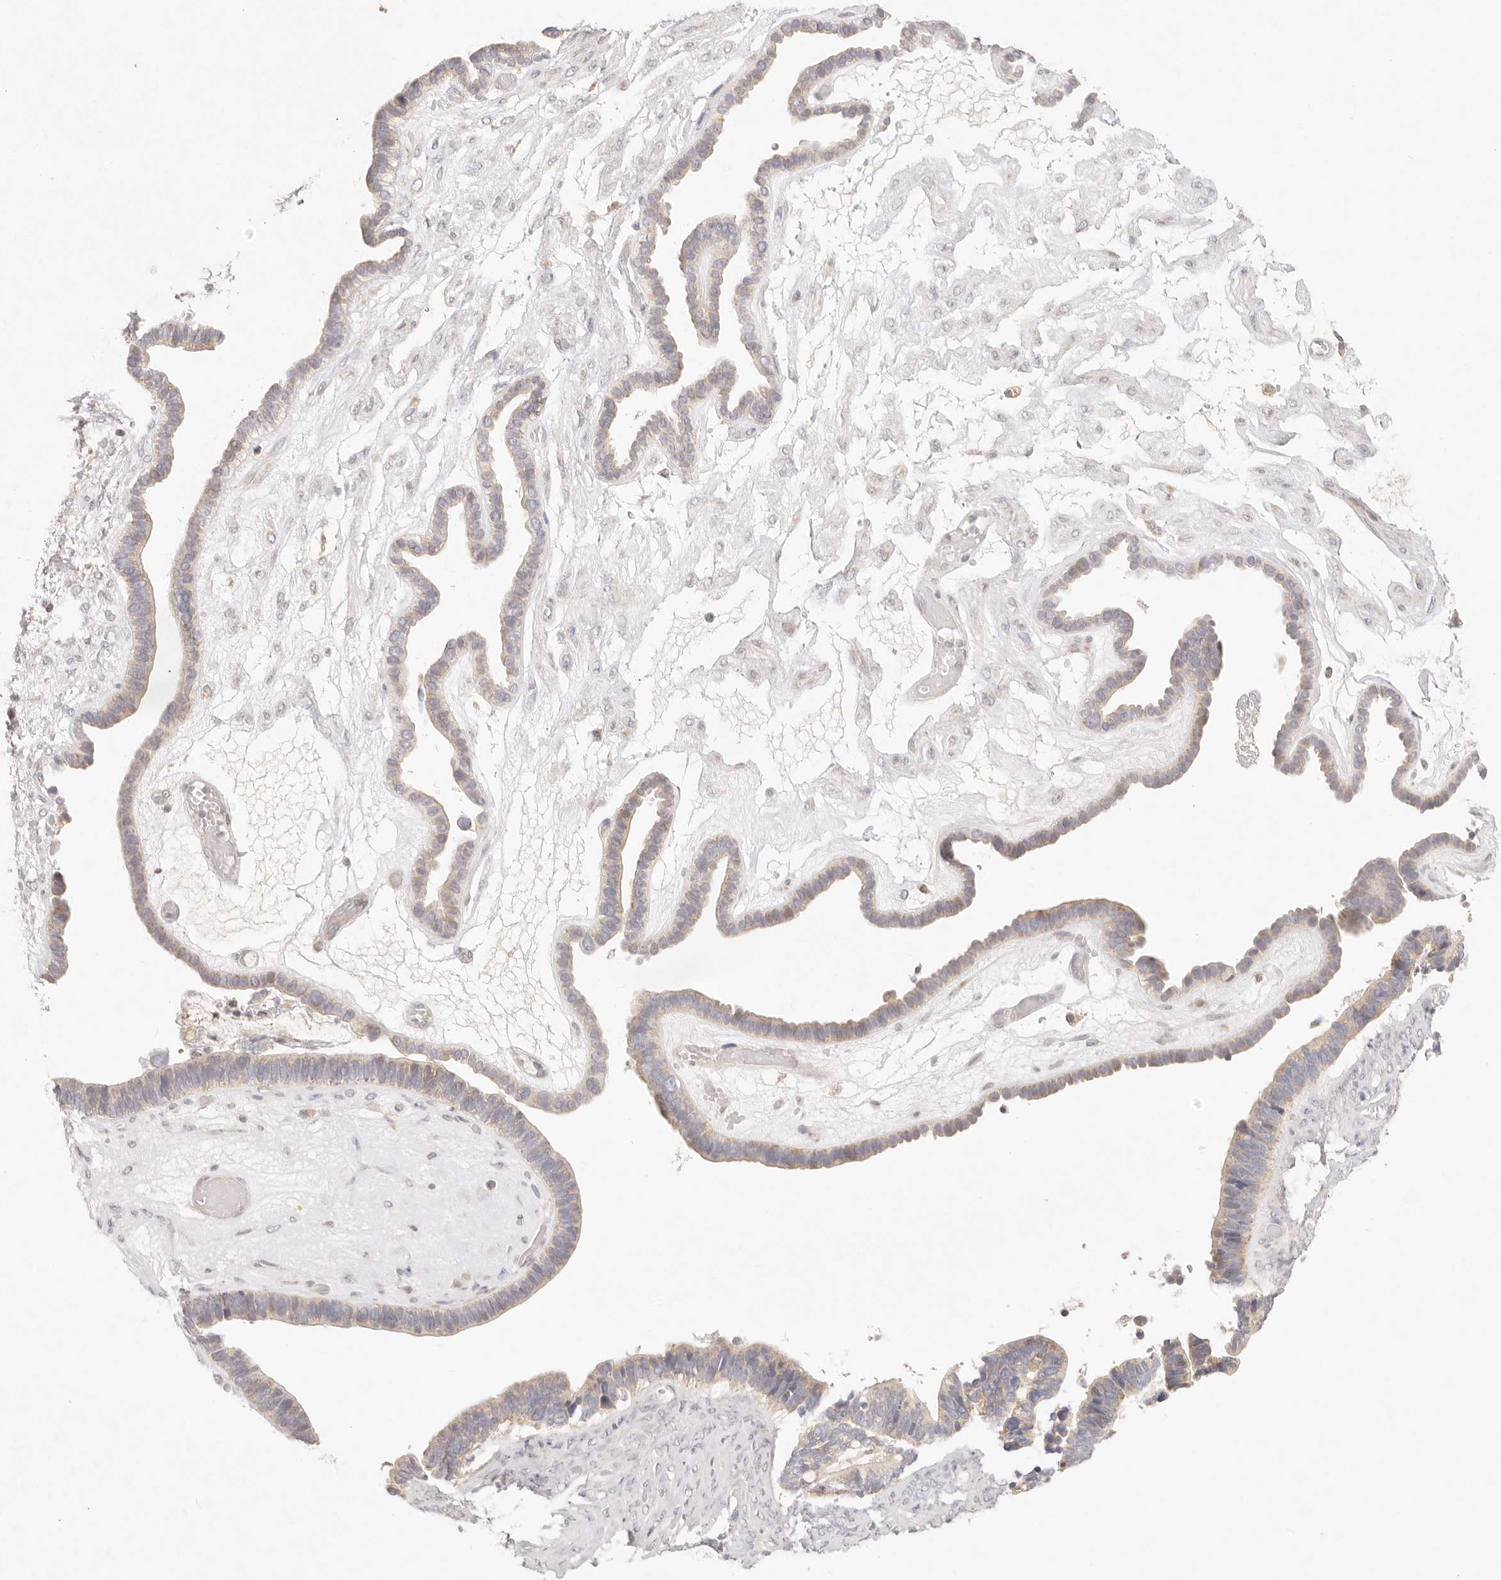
{"staining": {"intensity": "weak", "quantity": "25%-75%", "location": "cytoplasmic/membranous"}, "tissue": "ovarian cancer", "cell_type": "Tumor cells", "image_type": "cancer", "snomed": [{"axis": "morphology", "description": "Cystadenocarcinoma, serous, NOS"}, {"axis": "topography", "description": "Ovary"}], "caption": "A histopathology image of human serous cystadenocarcinoma (ovarian) stained for a protein shows weak cytoplasmic/membranous brown staining in tumor cells.", "gene": "GPR156", "patient": {"sex": "female", "age": 56}}